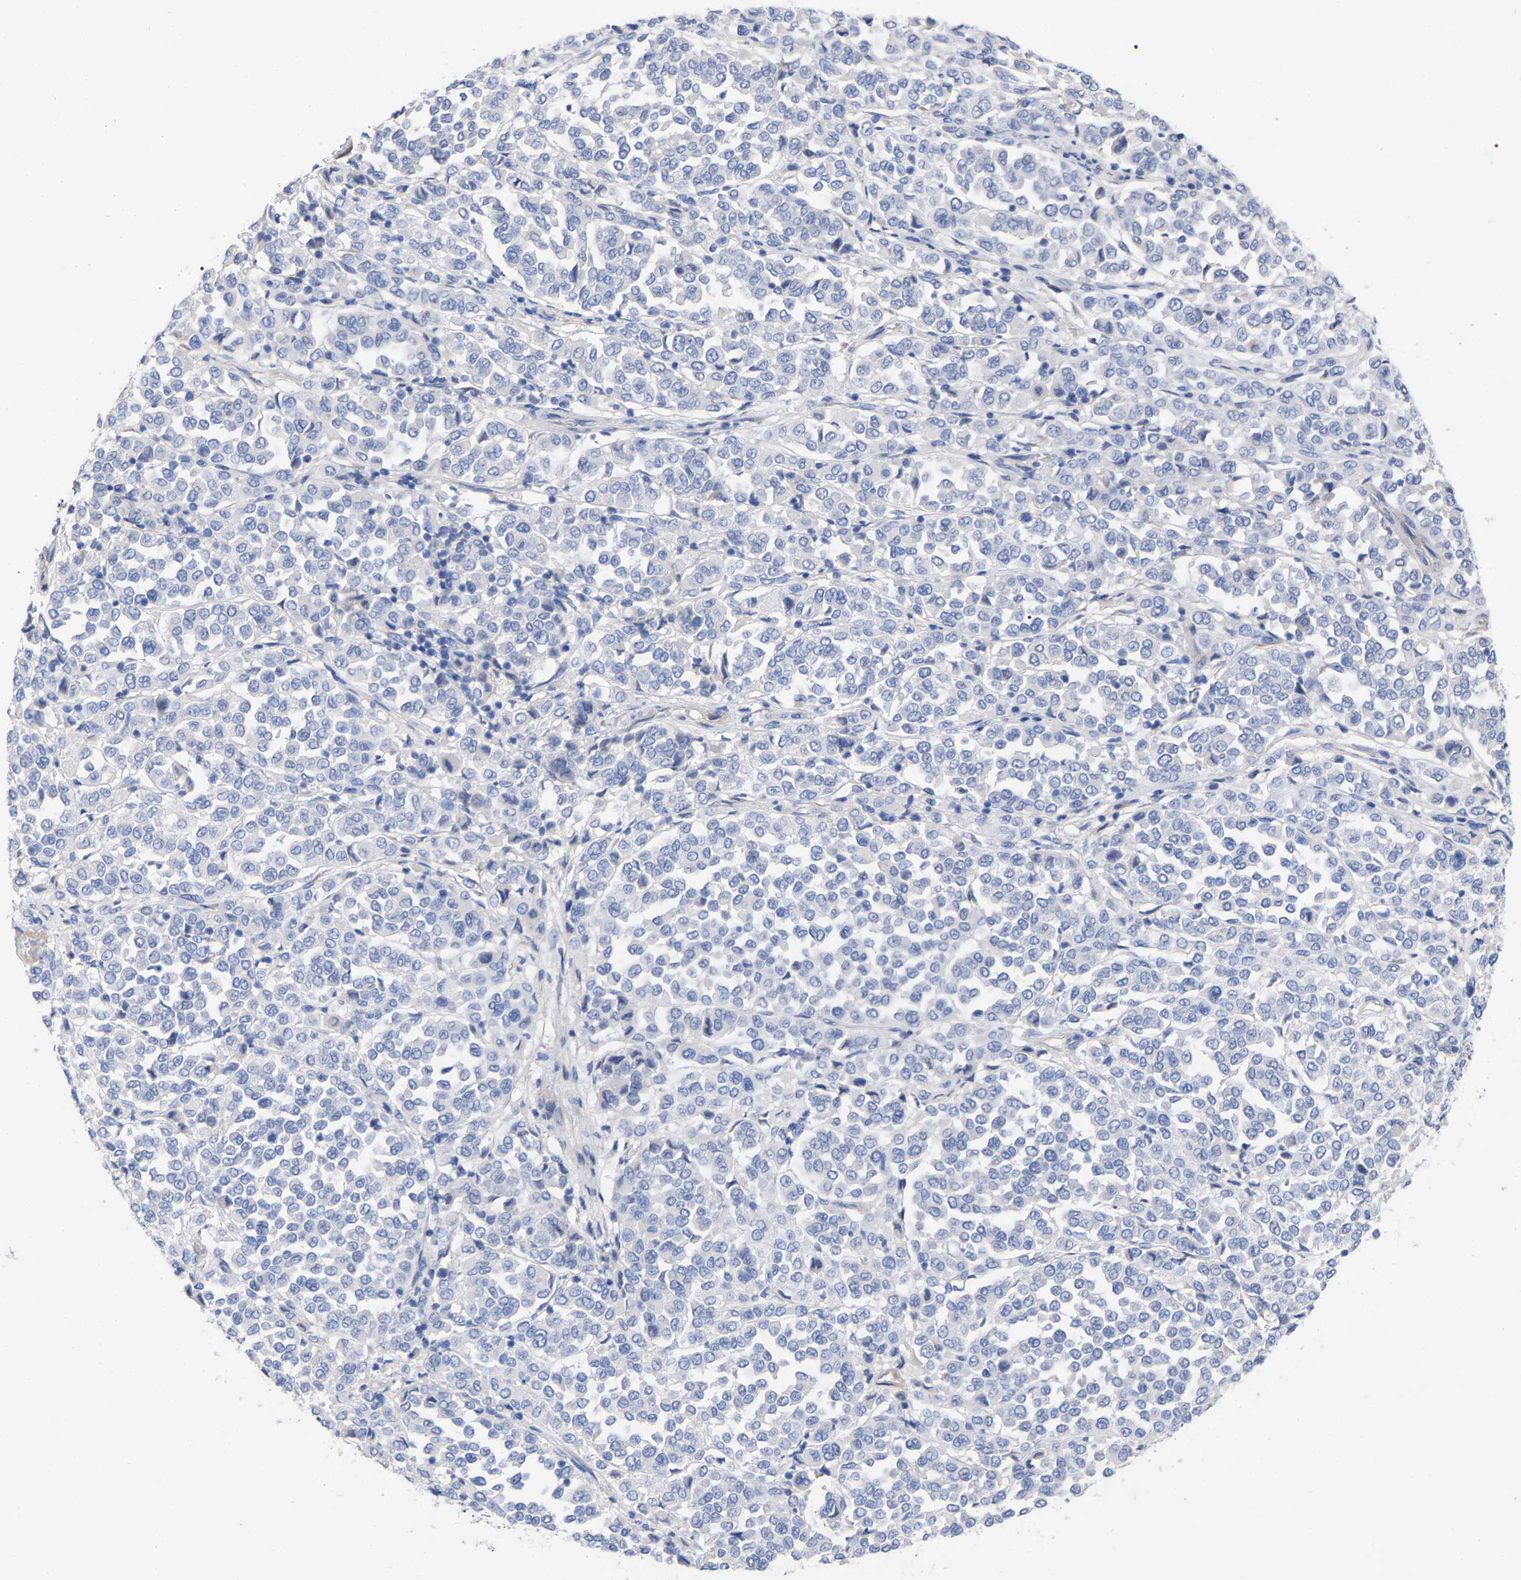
{"staining": {"intensity": "negative", "quantity": "none", "location": "none"}, "tissue": "melanoma", "cell_type": "Tumor cells", "image_type": "cancer", "snomed": [{"axis": "morphology", "description": "Malignant melanoma, Metastatic site"}, {"axis": "topography", "description": "Pancreas"}], "caption": "The IHC histopathology image has no significant staining in tumor cells of melanoma tissue. Nuclei are stained in blue.", "gene": "HAPLN1", "patient": {"sex": "female", "age": 30}}